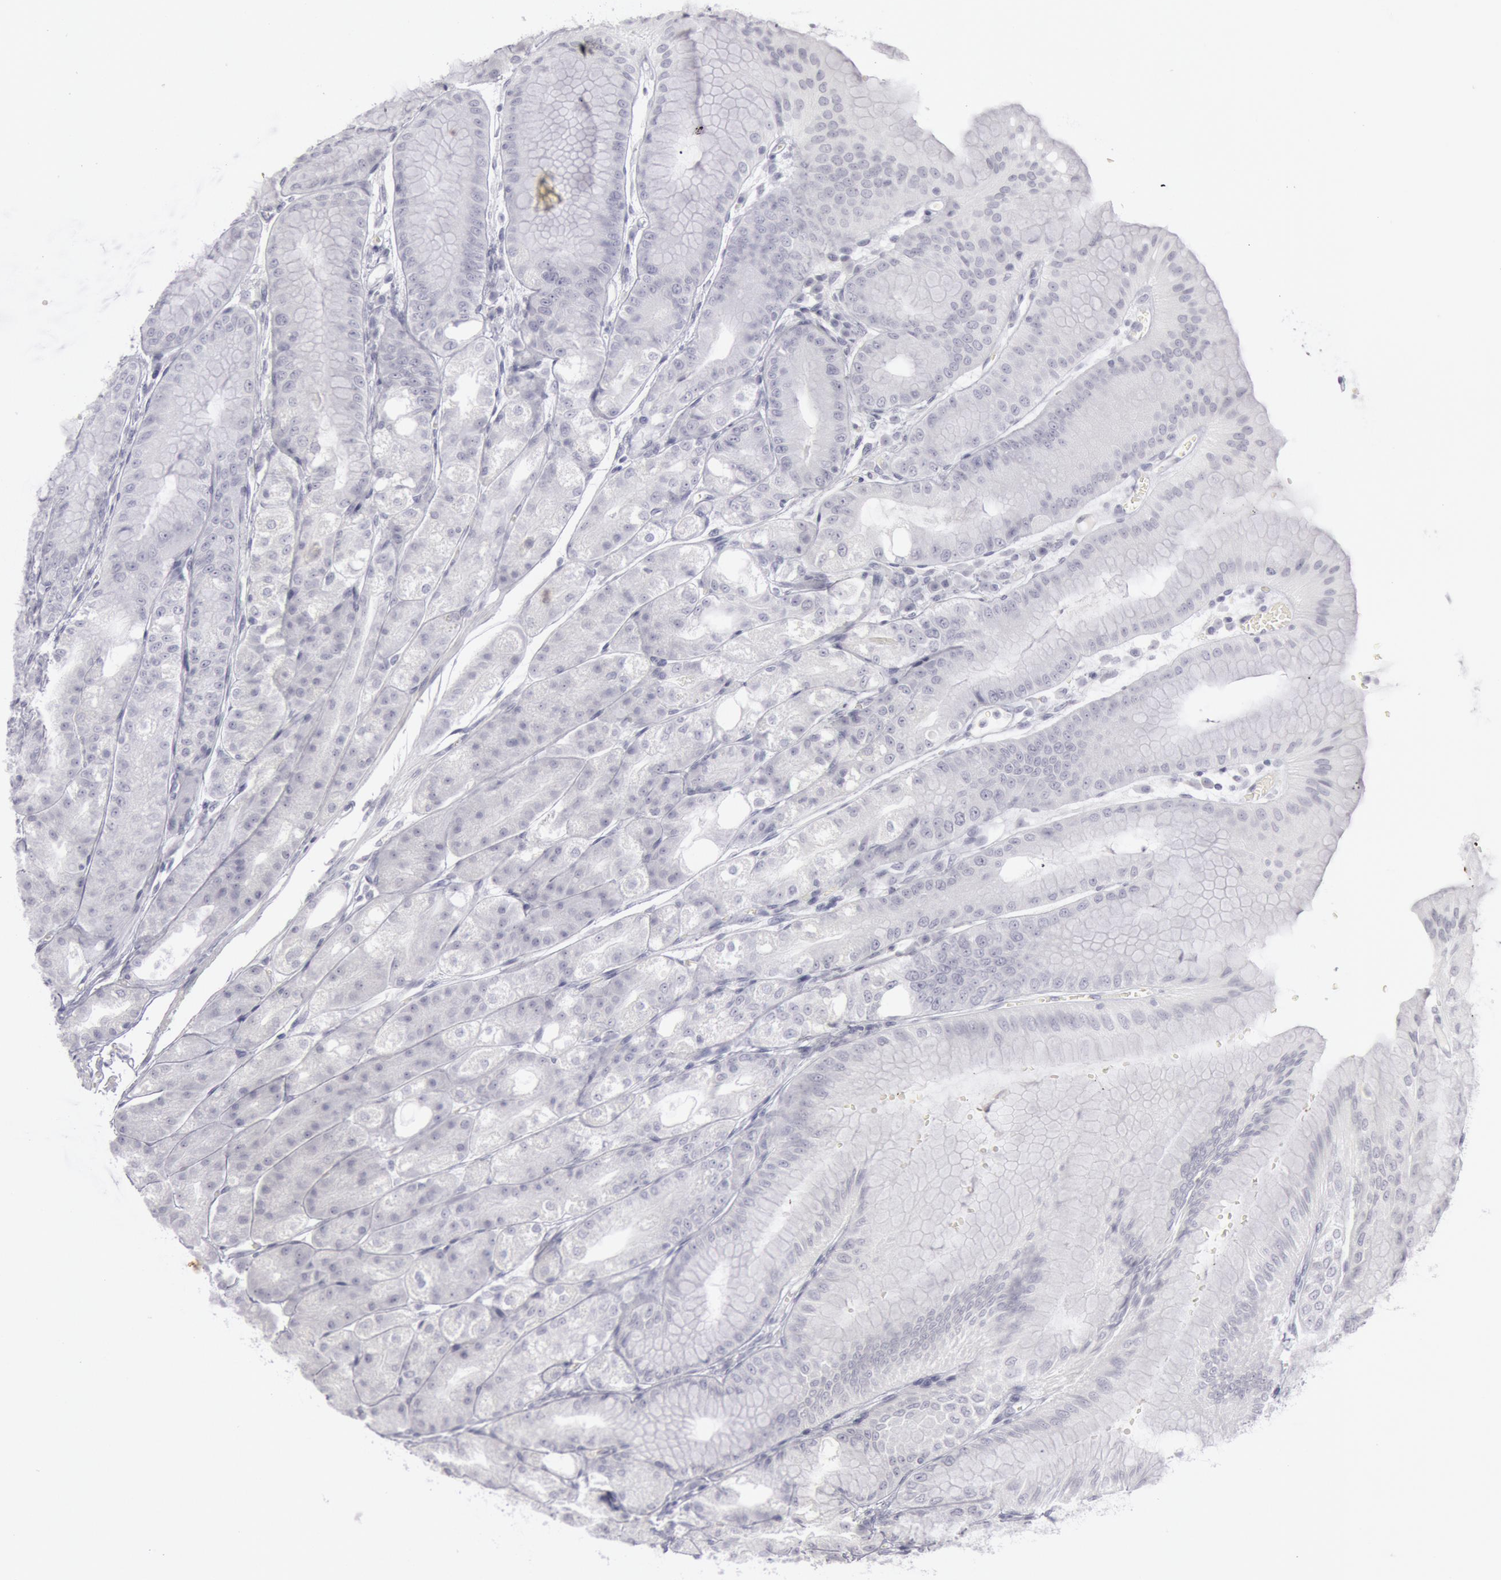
{"staining": {"intensity": "negative", "quantity": "none", "location": "none"}, "tissue": "stomach", "cell_type": "Glandular cells", "image_type": "normal", "snomed": [{"axis": "morphology", "description": "Normal tissue, NOS"}, {"axis": "topography", "description": "Stomach, lower"}], "caption": "Immunohistochemistry (IHC) micrograph of normal human stomach stained for a protein (brown), which shows no staining in glandular cells. Nuclei are stained in blue.", "gene": "KRT16", "patient": {"sex": "male", "age": 71}}